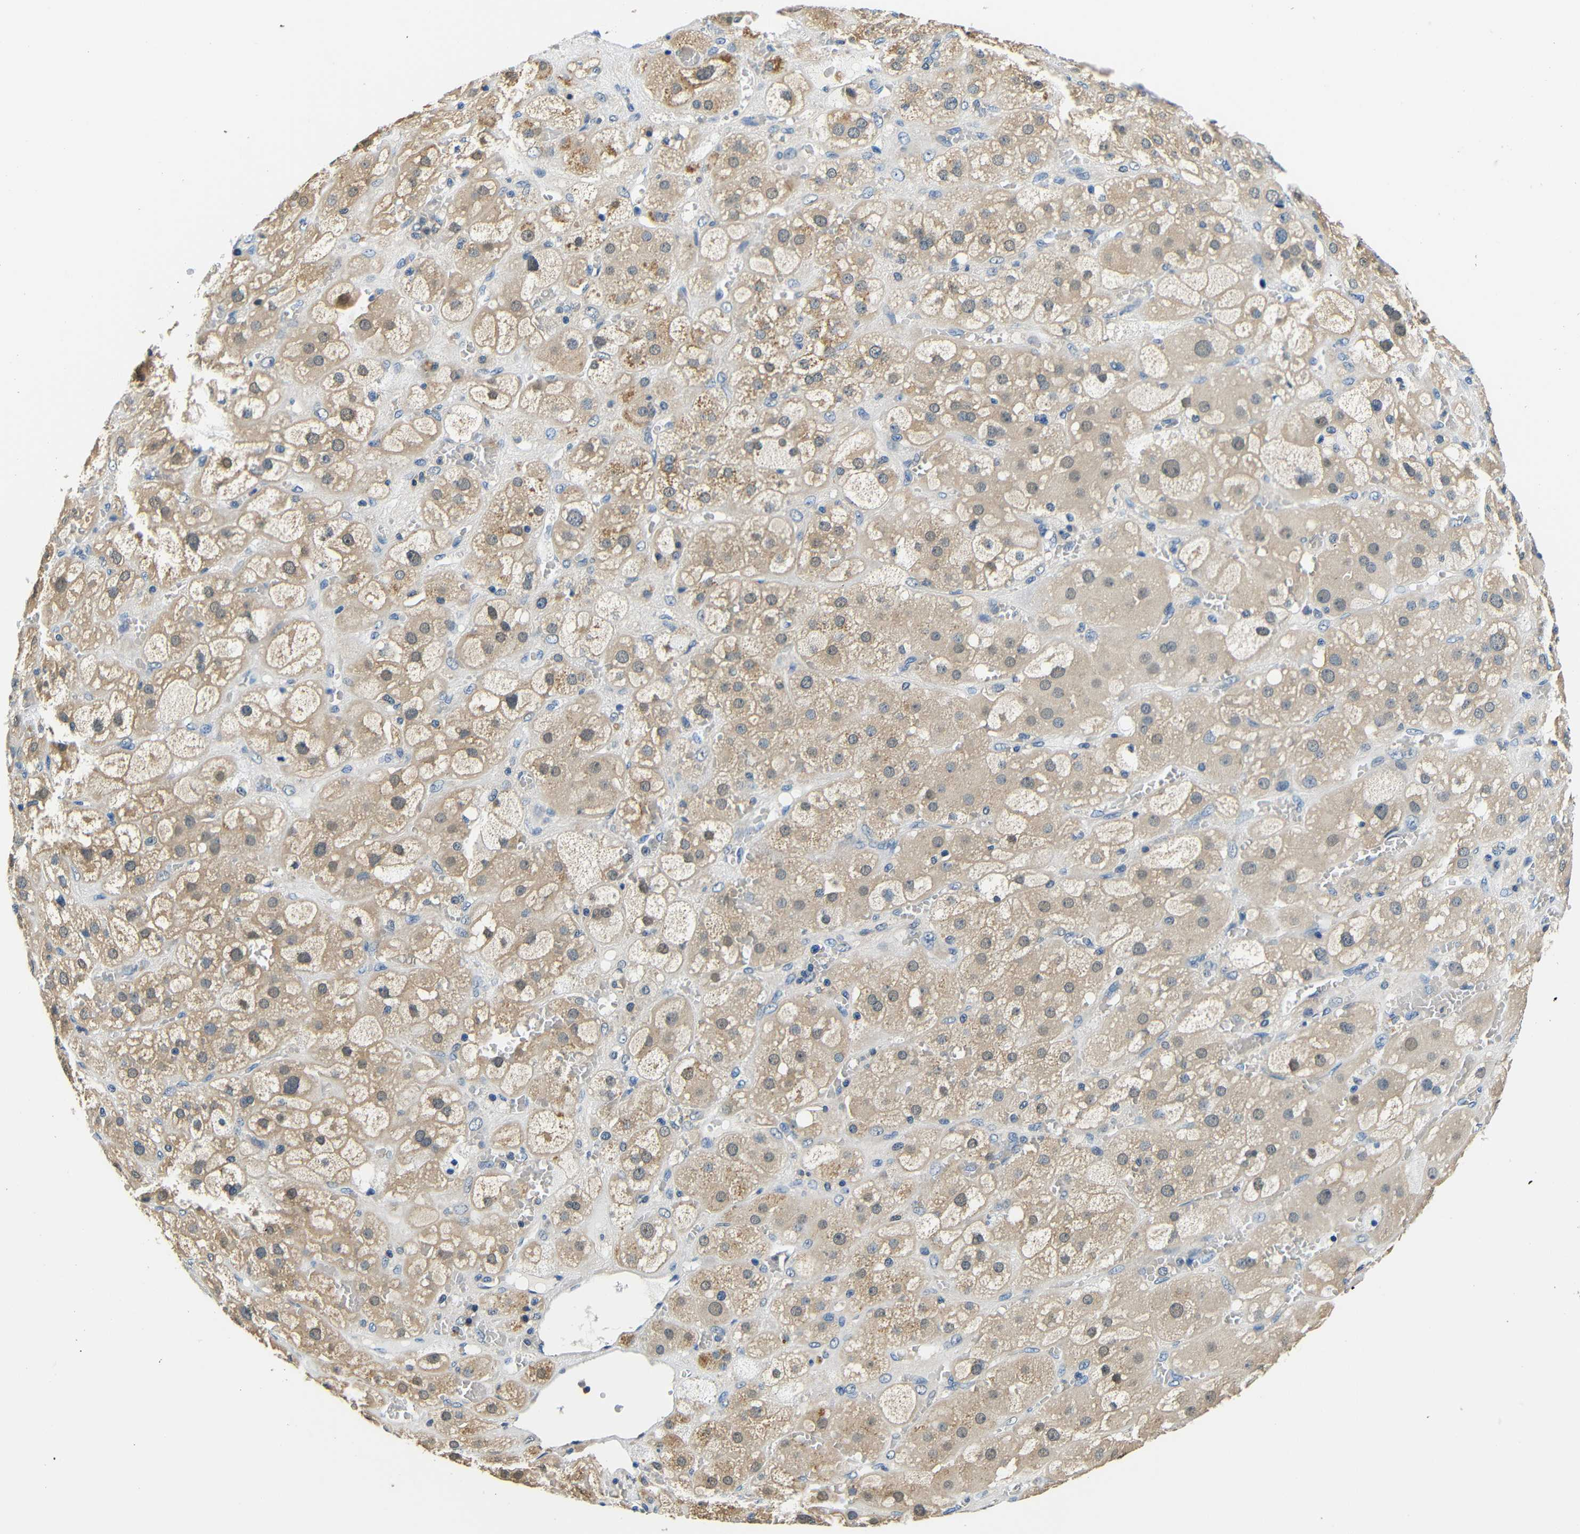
{"staining": {"intensity": "weak", "quantity": "25%-75%", "location": "cytoplasmic/membranous"}, "tissue": "adrenal gland", "cell_type": "Glandular cells", "image_type": "normal", "snomed": [{"axis": "morphology", "description": "Normal tissue, NOS"}, {"axis": "topography", "description": "Adrenal gland"}], "caption": "Adrenal gland stained with immunohistochemistry reveals weak cytoplasmic/membranous positivity in approximately 25%-75% of glandular cells.", "gene": "ADAP1", "patient": {"sex": "female", "age": 47}}